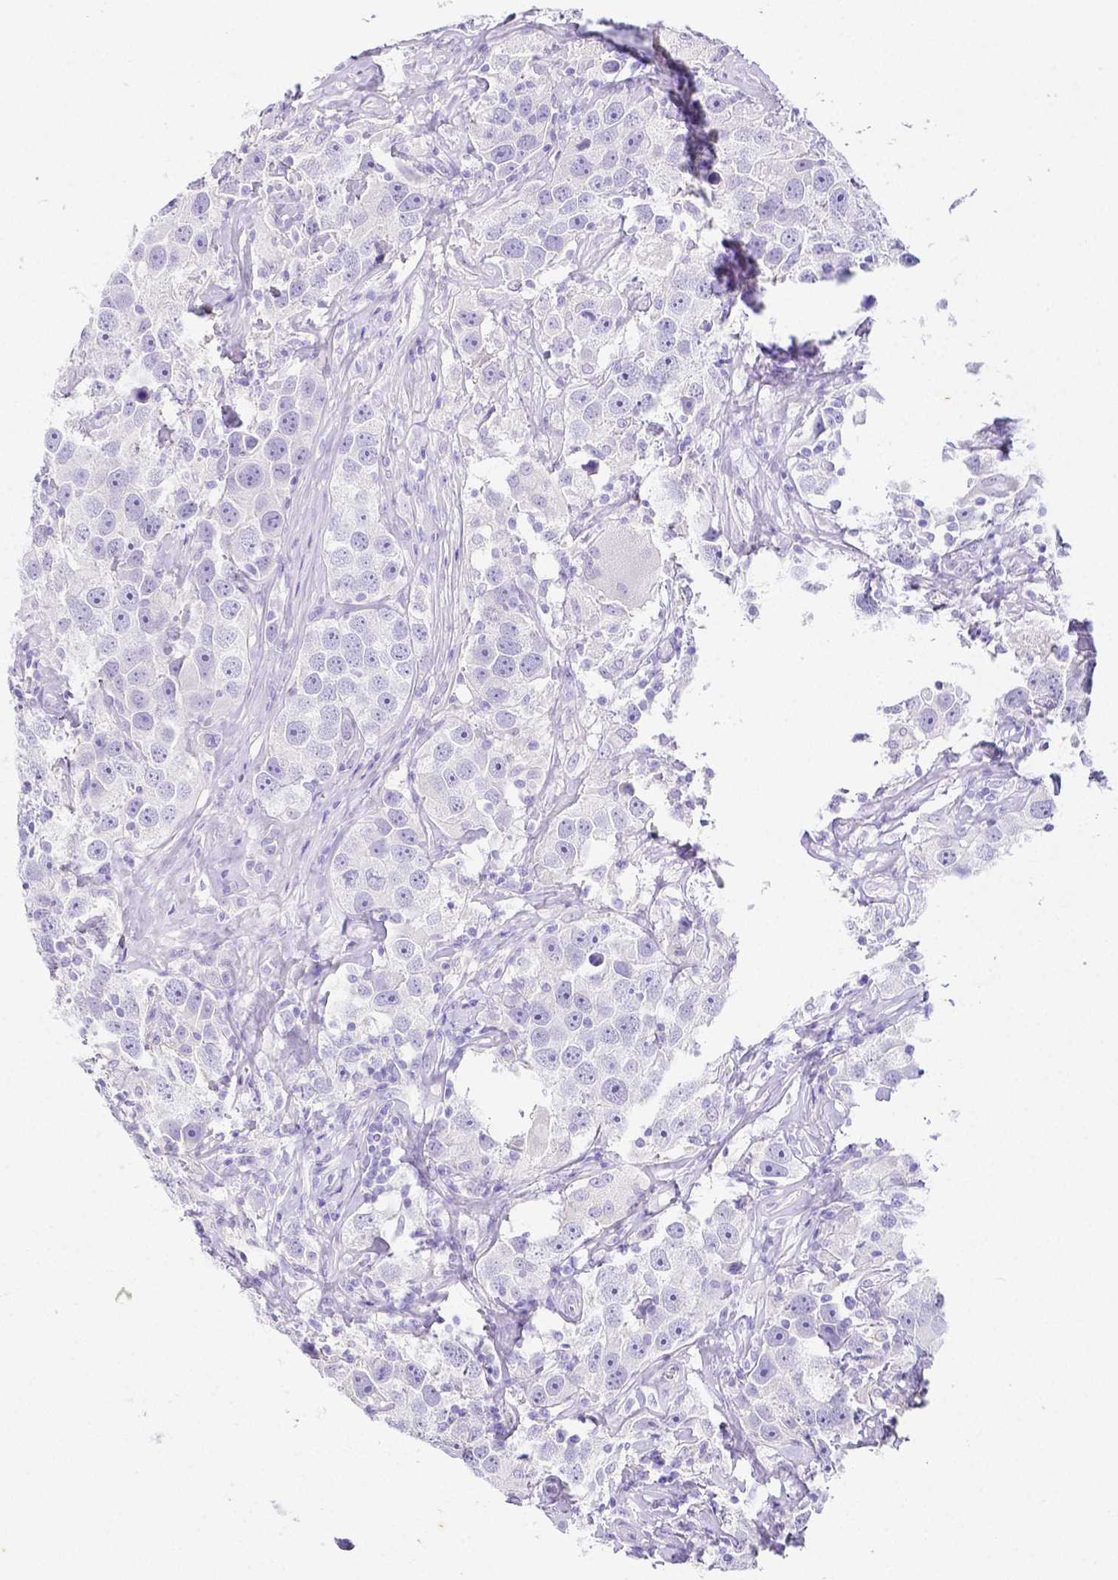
{"staining": {"intensity": "negative", "quantity": "none", "location": "none"}, "tissue": "testis cancer", "cell_type": "Tumor cells", "image_type": "cancer", "snomed": [{"axis": "morphology", "description": "Seminoma, NOS"}, {"axis": "topography", "description": "Testis"}], "caption": "An immunohistochemistry micrograph of testis cancer is shown. There is no staining in tumor cells of testis cancer.", "gene": "ARHGAP36", "patient": {"sex": "male", "age": 49}}